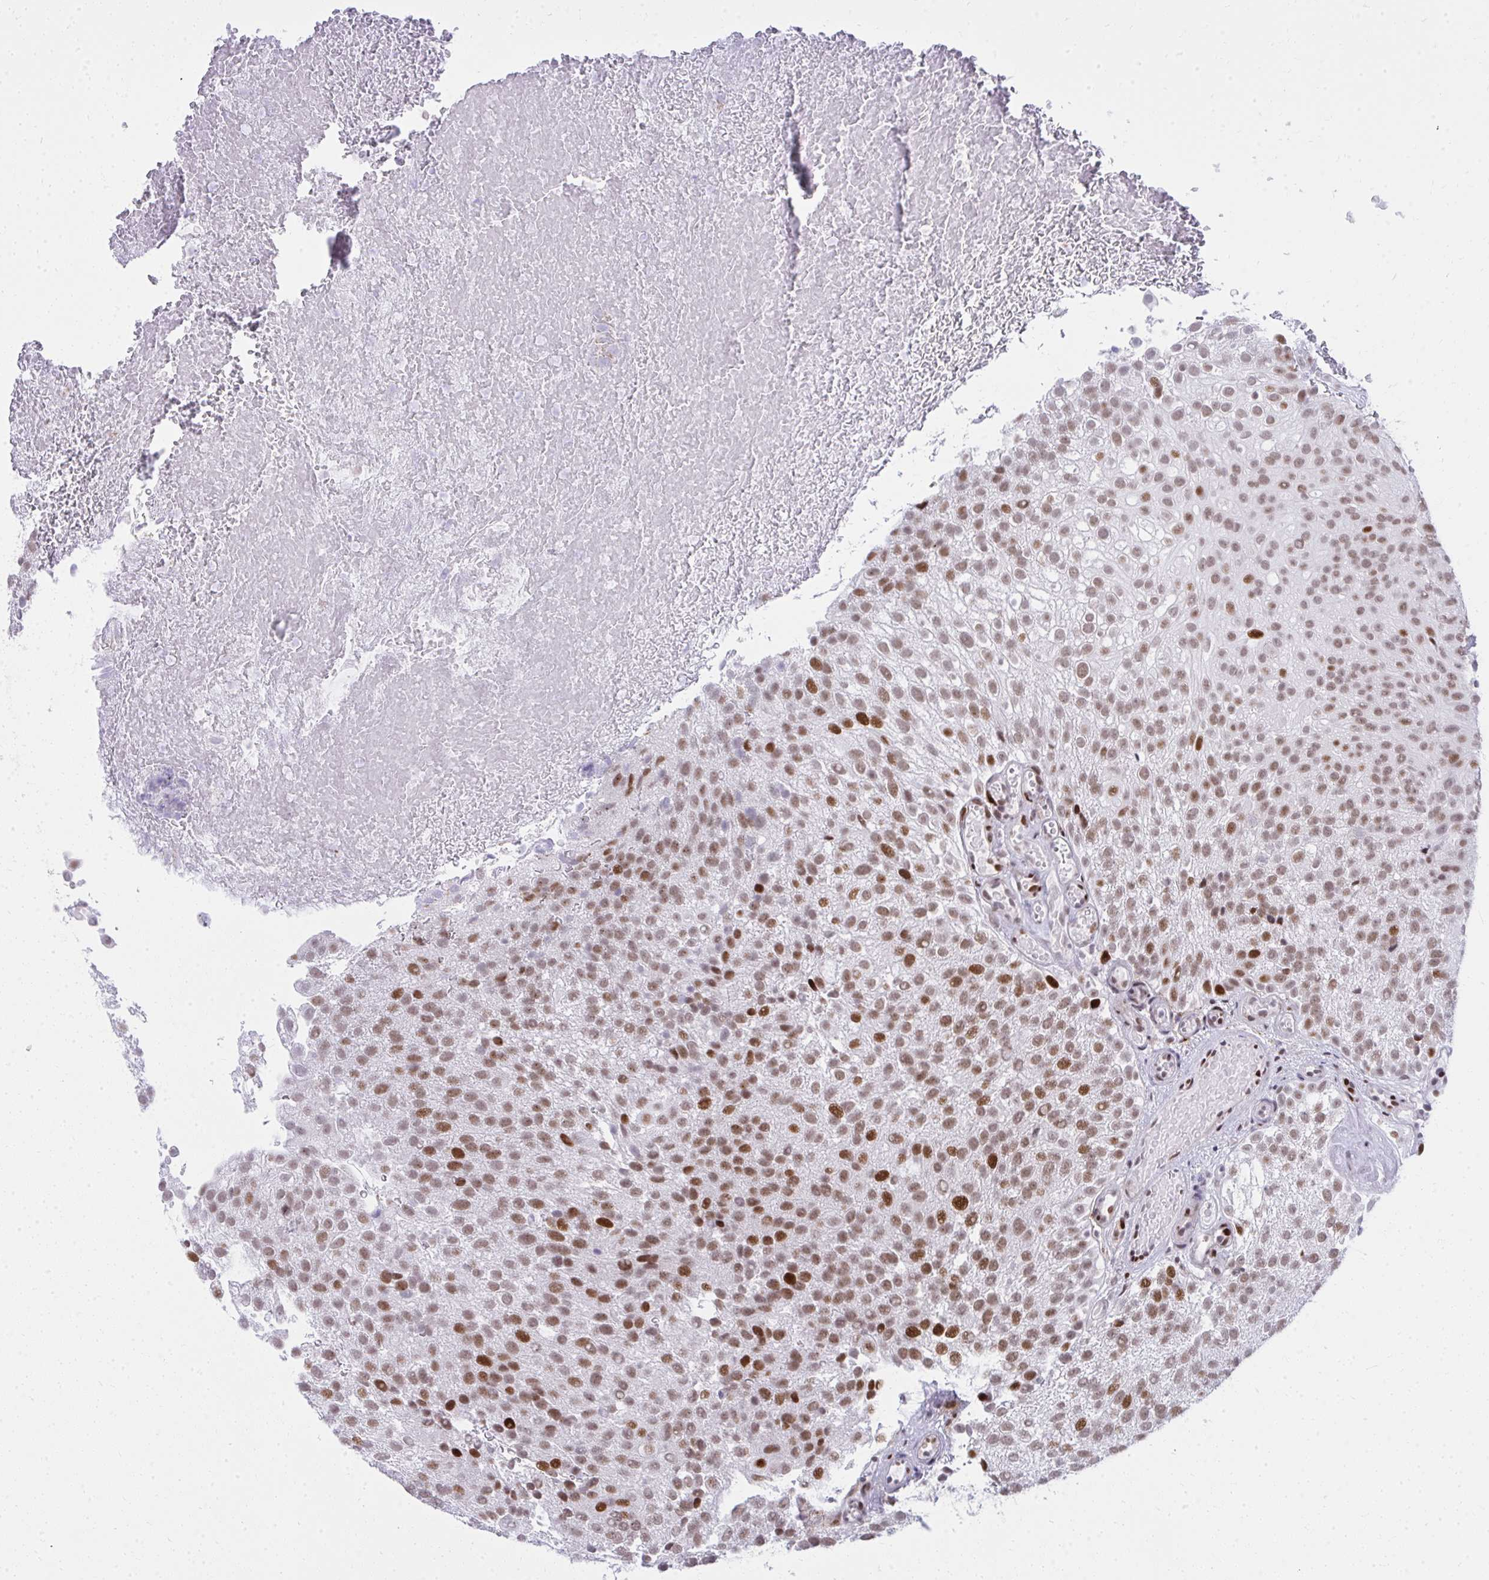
{"staining": {"intensity": "moderate", "quantity": ">75%", "location": "nuclear"}, "tissue": "urothelial cancer", "cell_type": "Tumor cells", "image_type": "cancer", "snomed": [{"axis": "morphology", "description": "Urothelial carcinoma, Low grade"}, {"axis": "topography", "description": "Urinary bladder"}], "caption": "Immunohistochemistry histopathology image of neoplastic tissue: urothelial cancer stained using IHC reveals medium levels of moderate protein expression localized specifically in the nuclear of tumor cells, appearing as a nuclear brown color.", "gene": "GLDN", "patient": {"sex": "male", "age": 78}}